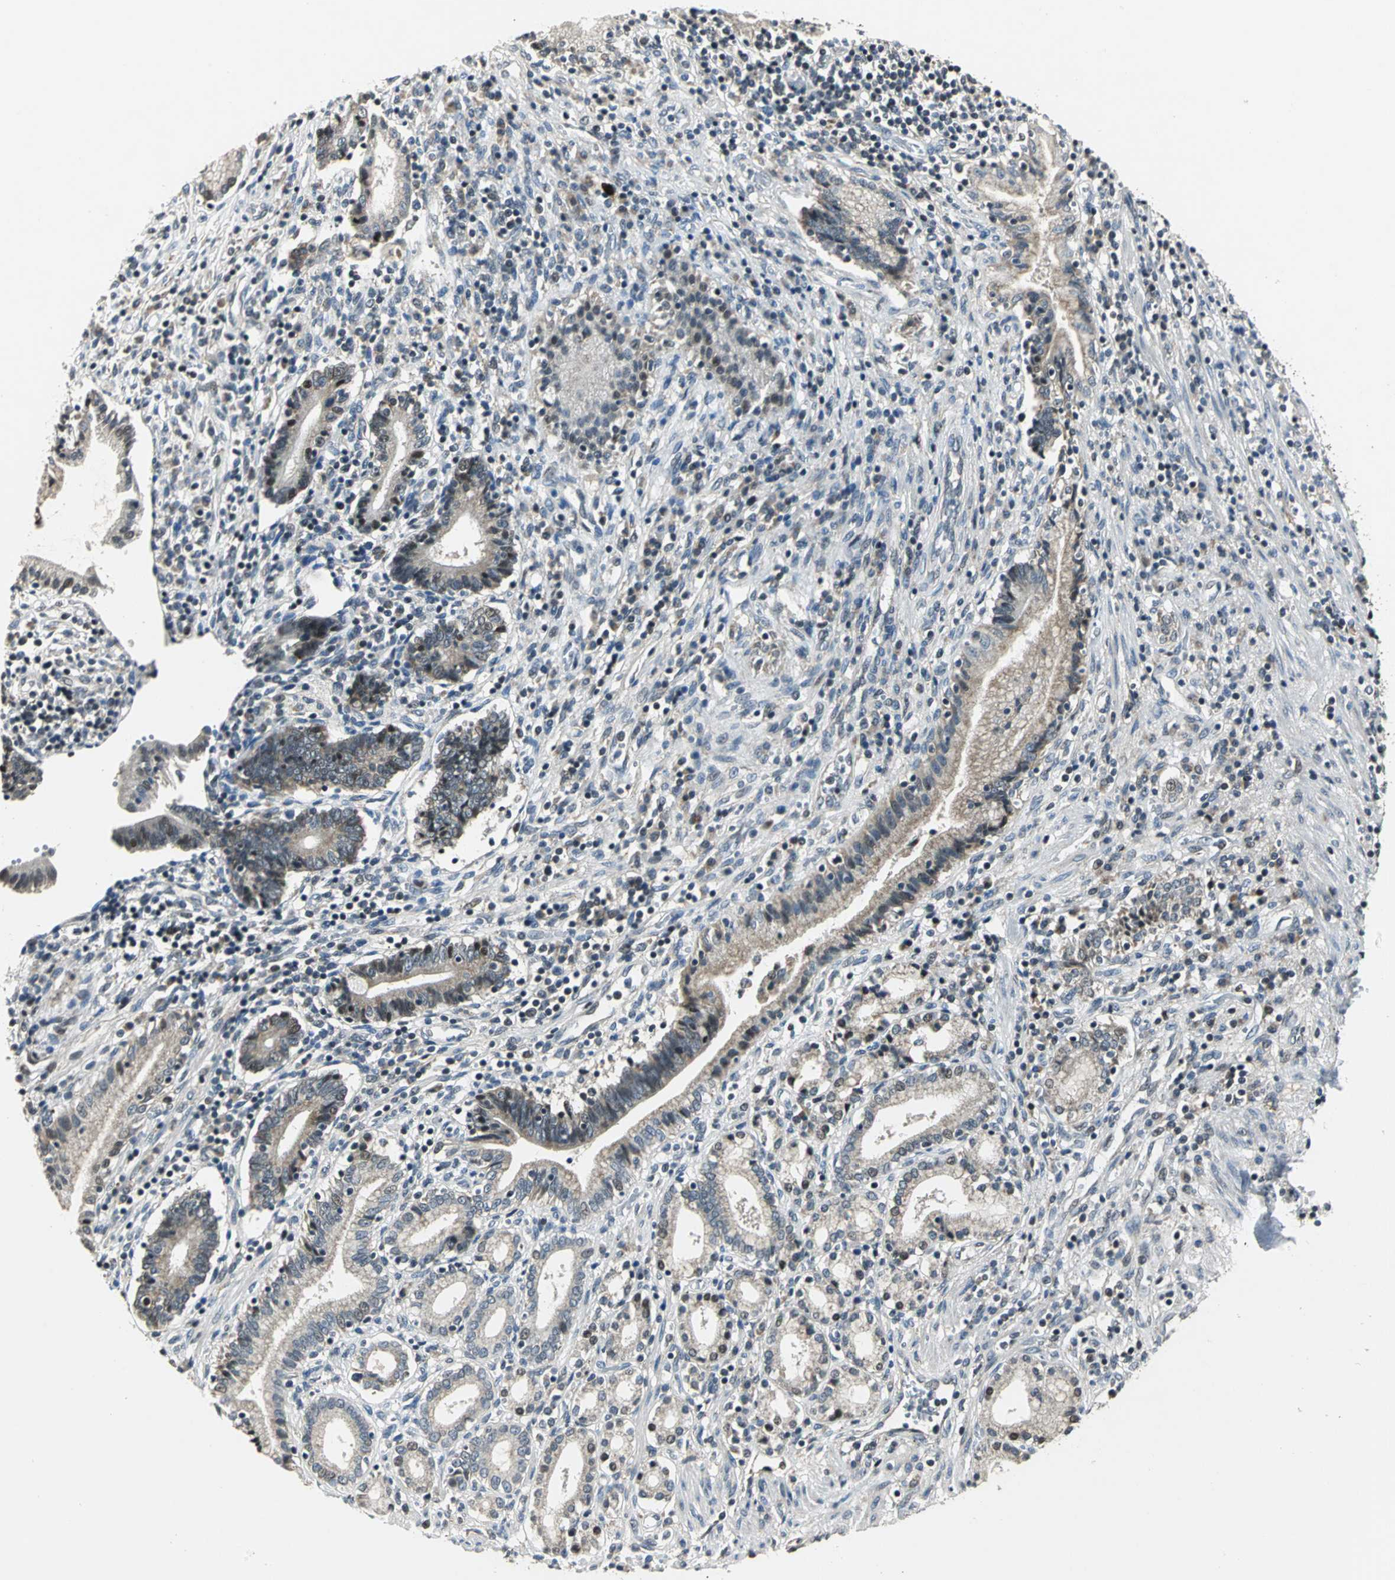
{"staining": {"intensity": "weak", "quantity": "25%-75%", "location": "cytoplasmic/membranous"}, "tissue": "pancreatic cancer", "cell_type": "Tumor cells", "image_type": "cancer", "snomed": [{"axis": "morphology", "description": "Adenocarcinoma, NOS"}, {"axis": "topography", "description": "Pancreas"}], "caption": "Immunohistochemical staining of pancreatic cancer reveals weak cytoplasmic/membranous protein expression in about 25%-75% of tumor cells.", "gene": "JADE3", "patient": {"sex": "female", "age": 48}}